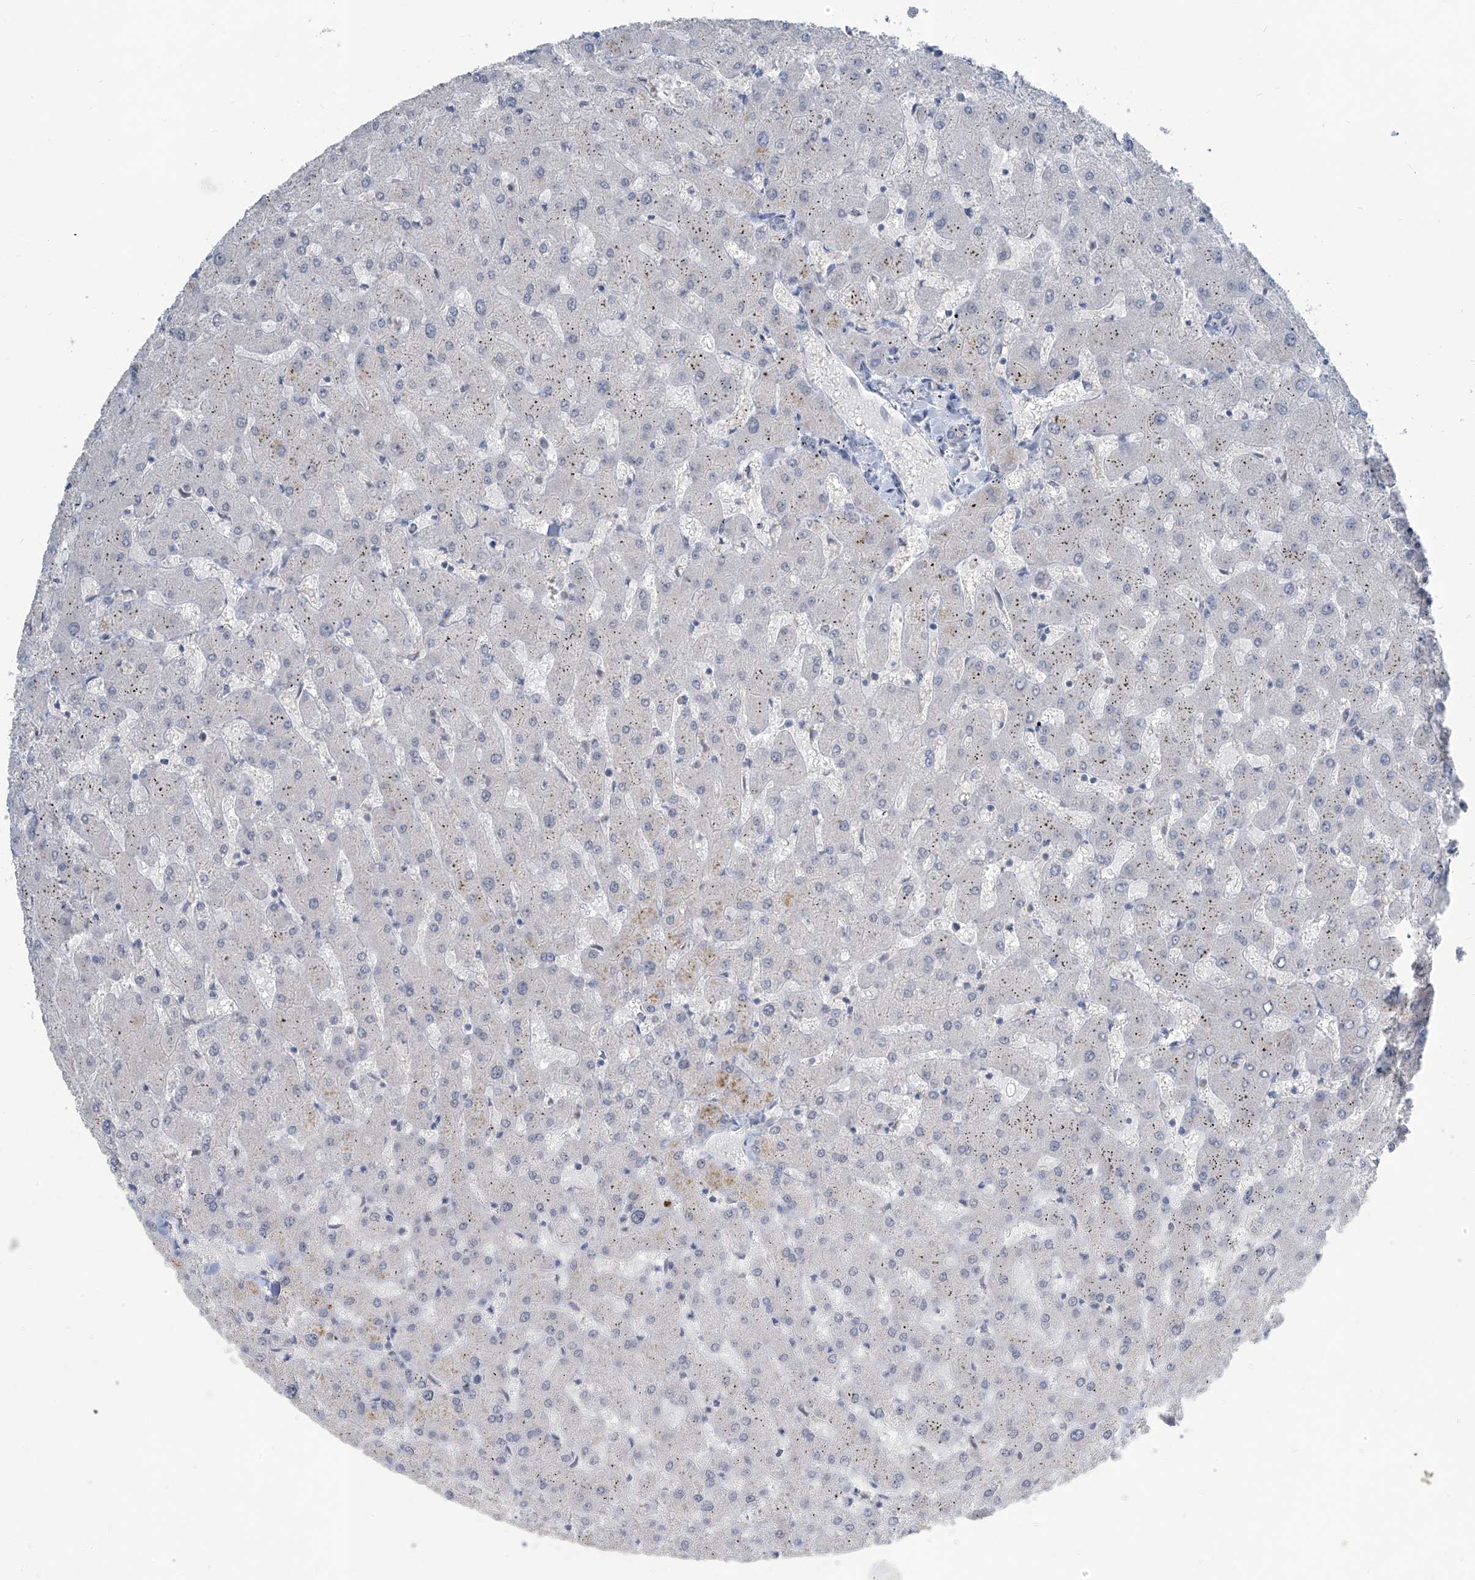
{"staining": {"intensity": "negative", "quantity": "none", "location": "none"}, "tissue": "liver", "cell_type": "Cholangiocytes", "image_type": "normal", "snomed": [{"axis": "morphology", "description": "Normal tissue, NOS"}, {"axis": "topography", "description": "Liver"}], "caption": "Cholangiocytes show no significant positivity in normal liver. The staining was performed using DAB to visualize the protein expression in brown, while the nuclei were stained in blue with hematoxylin (Magnification: 20x).", "gene": "METAP1D", "patient": {"sex": "female", "age": 63}}